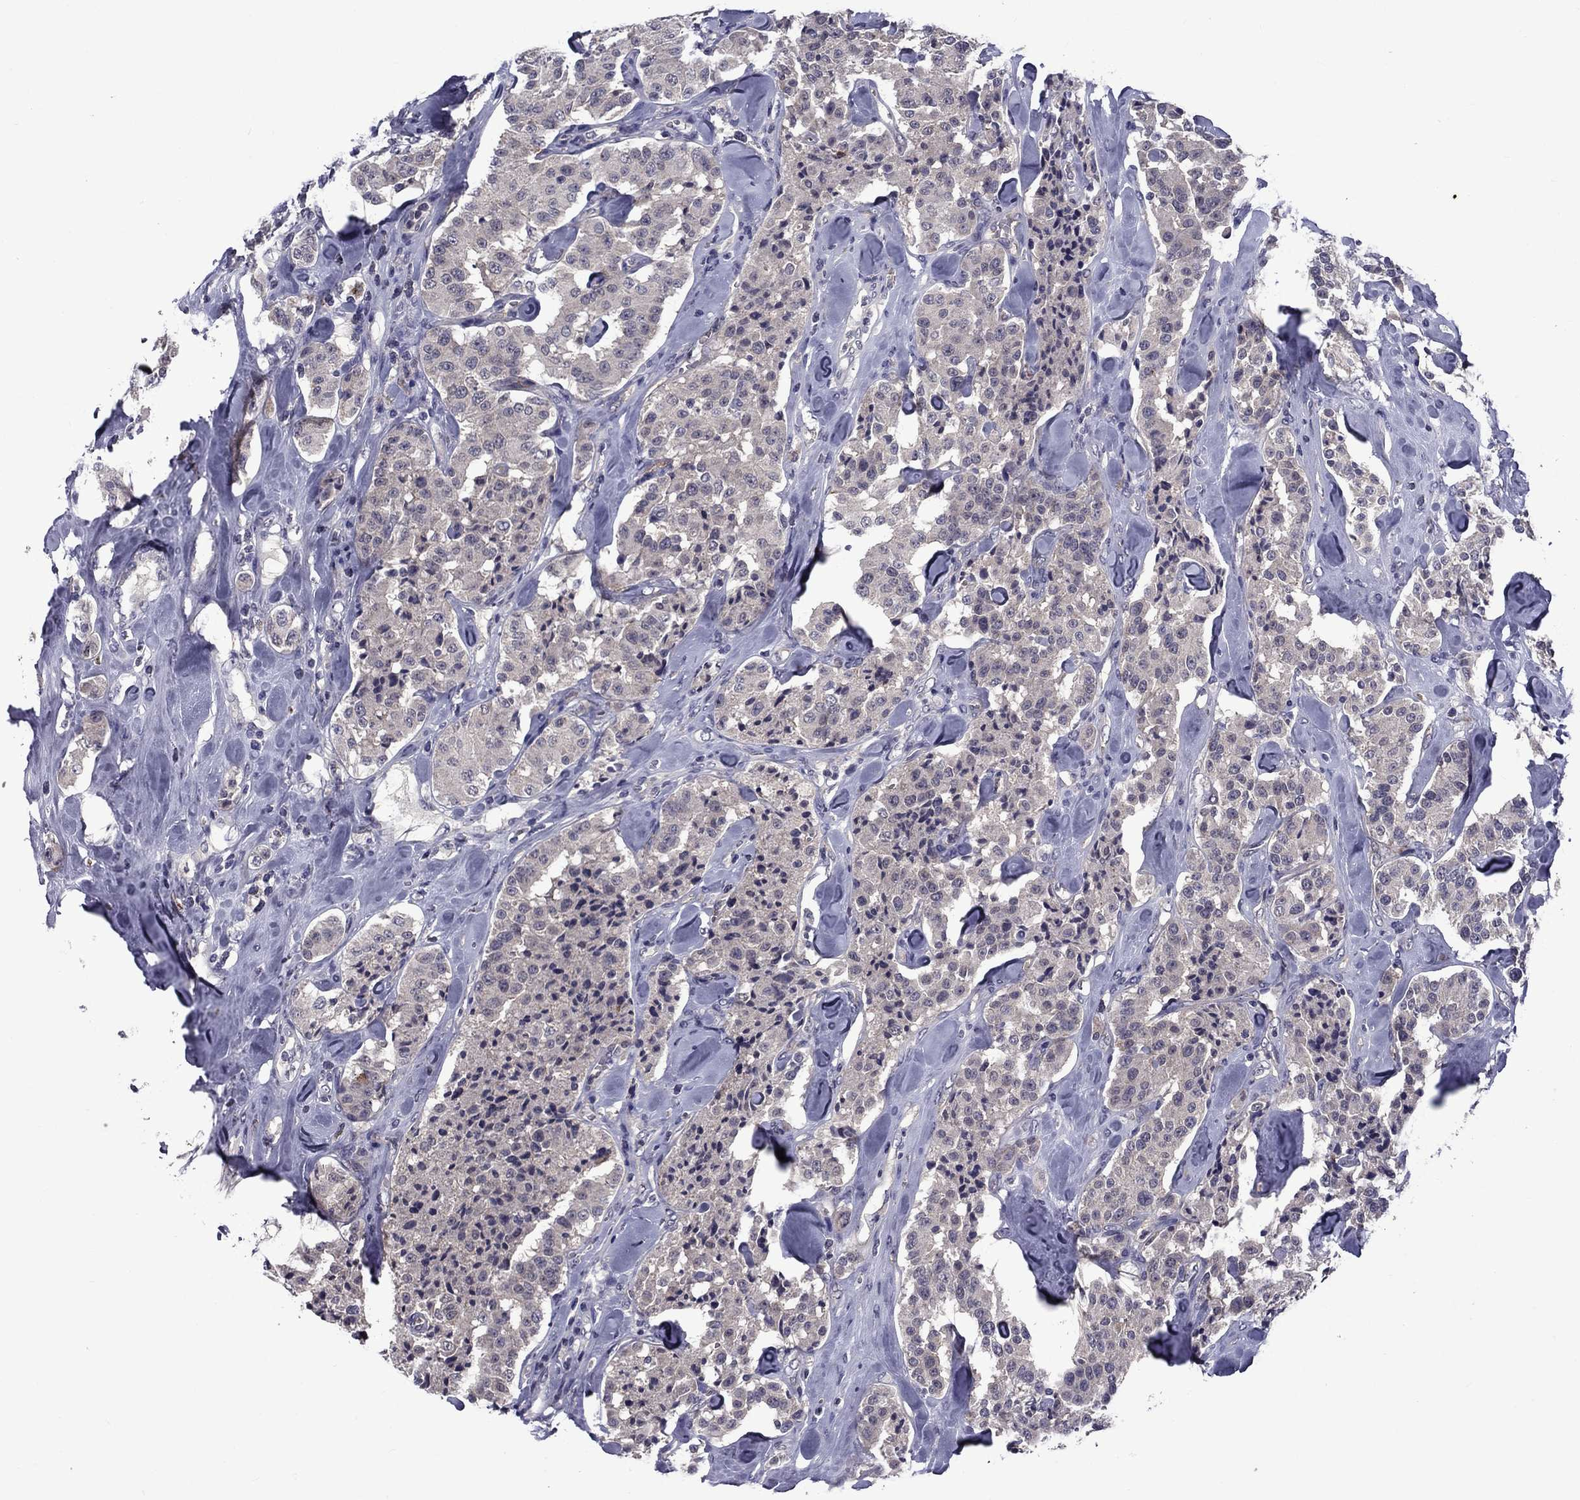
{"staining": {"intensity": "negative", "quantity": "none", "location": "none"}, "tissue": "carcinoid", "cell_type": "Tumor cells", "image_type": "cancer", "snomed": [{"axis": "morphology", "description": "Carcinoid, malignant, NOS"}, {"axis": "topography", "description": "Pancreas"}], "caption": "An IHC image of carcinoid is shown. There is no staining in tumor cells of carcinoid.", "gene": "SNTA1", "patient": {"sex": "male", "age": 41}}